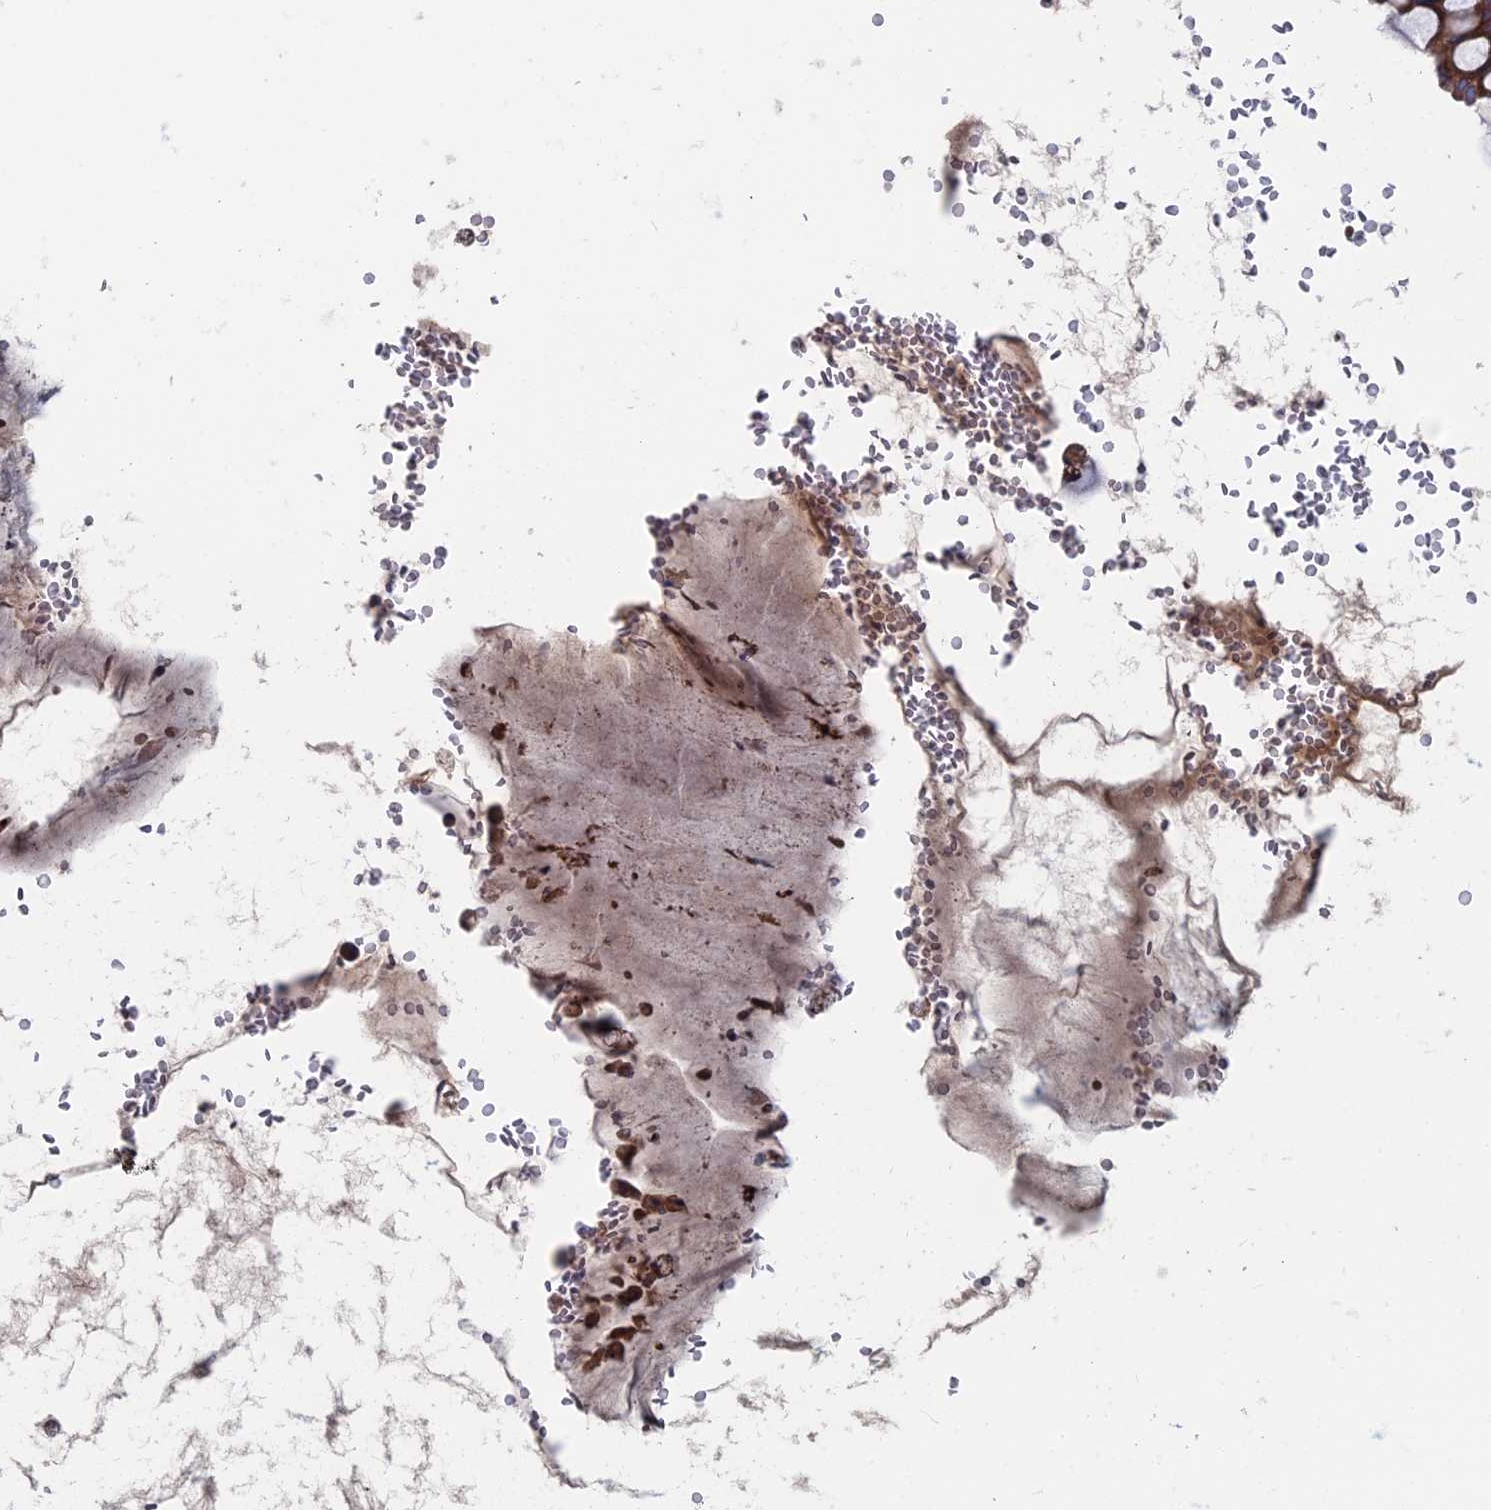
{"staining": {"intensity": "moderate", "quantity": ">75%", "location": "cytoplasmic/membranous"}, "tissue": "ovarian cancer", "cell_type": "Tumor cells", "image_type": "cancer", "snomed": [{"axis": "morphology", "description": "Cystadenocarcinoma, mucinous, NOS"}, {"axis": "topography", "description": "Ovary"}], "caption": "Protein analysis of ovarian cancer (mucinous cystadenocarcinoma) tissue exhibits moderate cytoplasmic/membranous expression in about >75% of tumor cells.", "gene": "DNAJC3", "patient": {"sex": "female", "age": 73}}